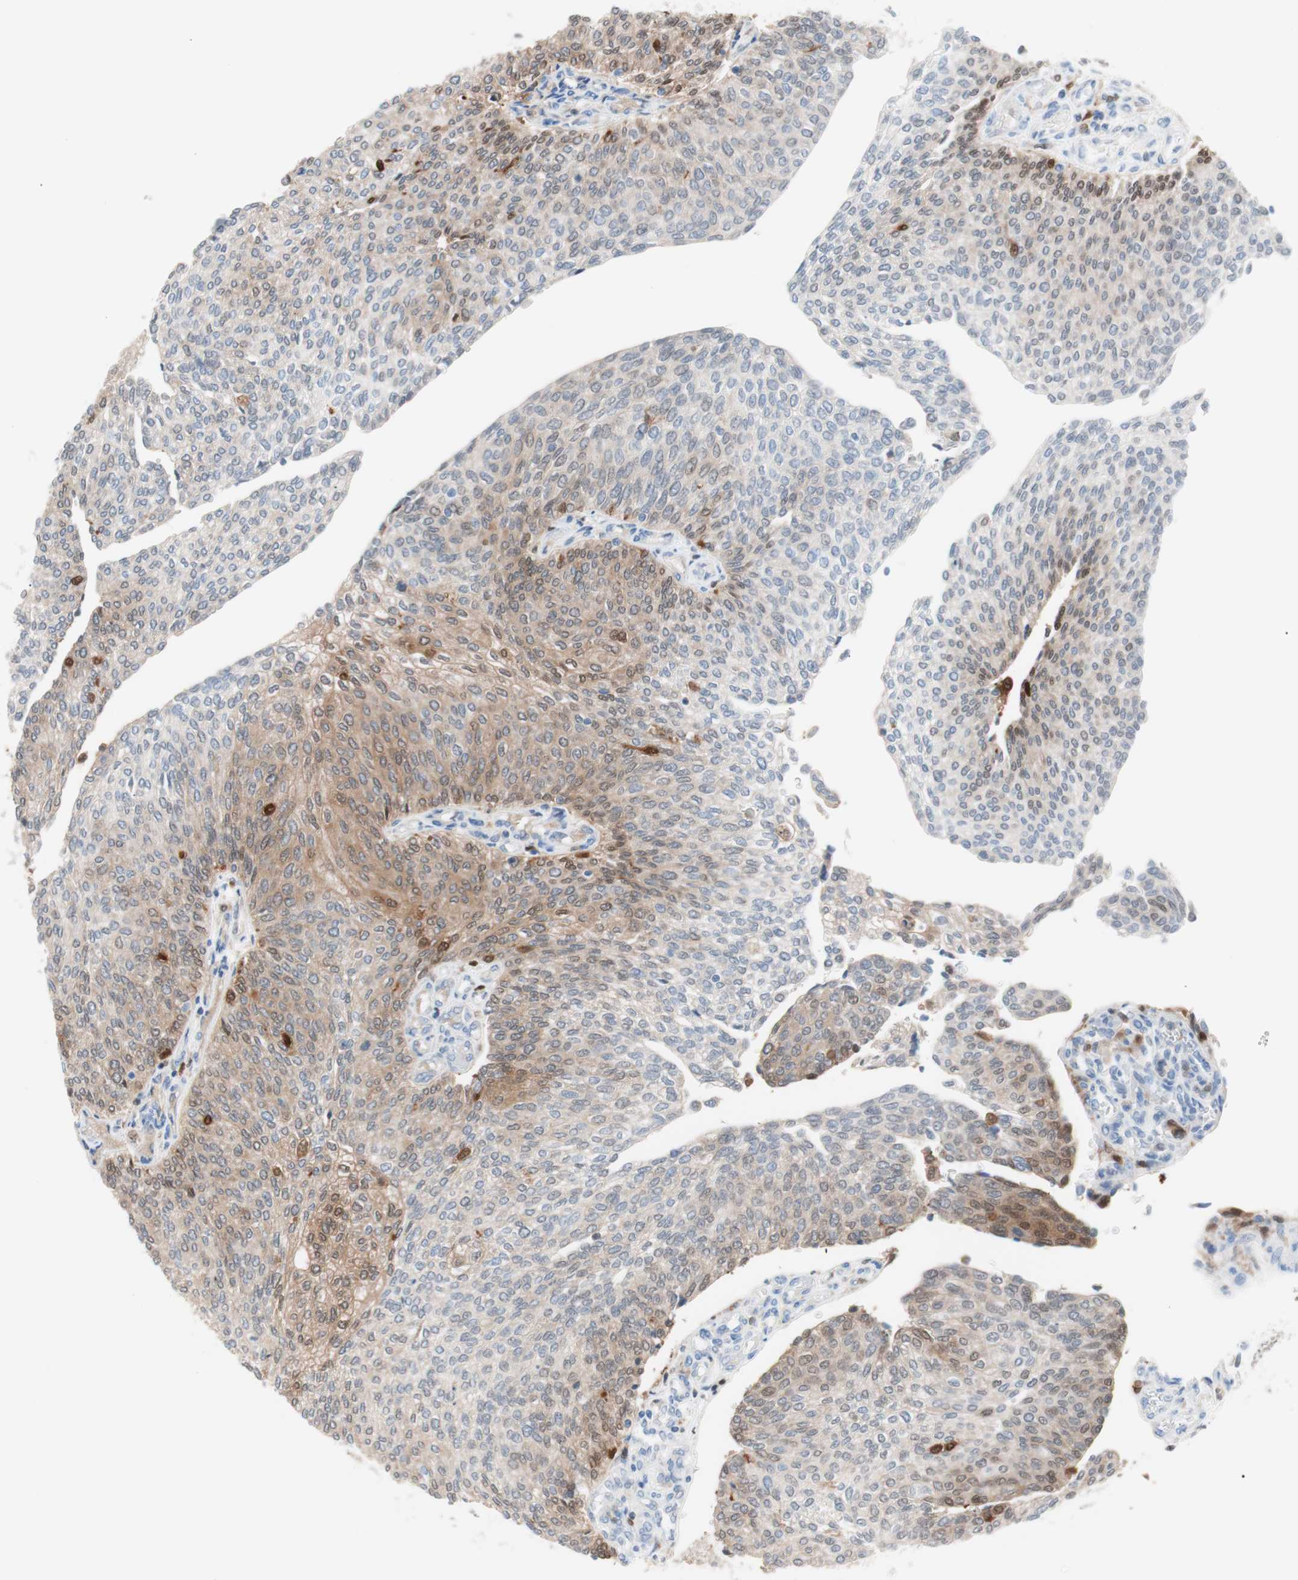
{"staining": {"intensity": "moderate", "quantity": "25%-75%", "location": "cytoplasmic/membranous,nuclear"}, "tissue": "urothelial cancer", "cell_type": "Tumor cells", "image_type": "cancer", "snomed": [{"axis": "morphology", "description": "Urothelial carcinoma, Low grade"}, {"axis": "topography", "description": "Urinary bladder"}], "caption": "IHC histopathology image of neoplastic tissue: human urothelial cancer stained using IHC exhibits medium levels of moderate protein expression localized specifically in the cytoplasmic/membranous and nuclear of tumor cells, appearing as a cytoplasmic/membranous and nuclear brown color.", "gene": "IL18", "patient": {"sex": "female", "age": 79}}